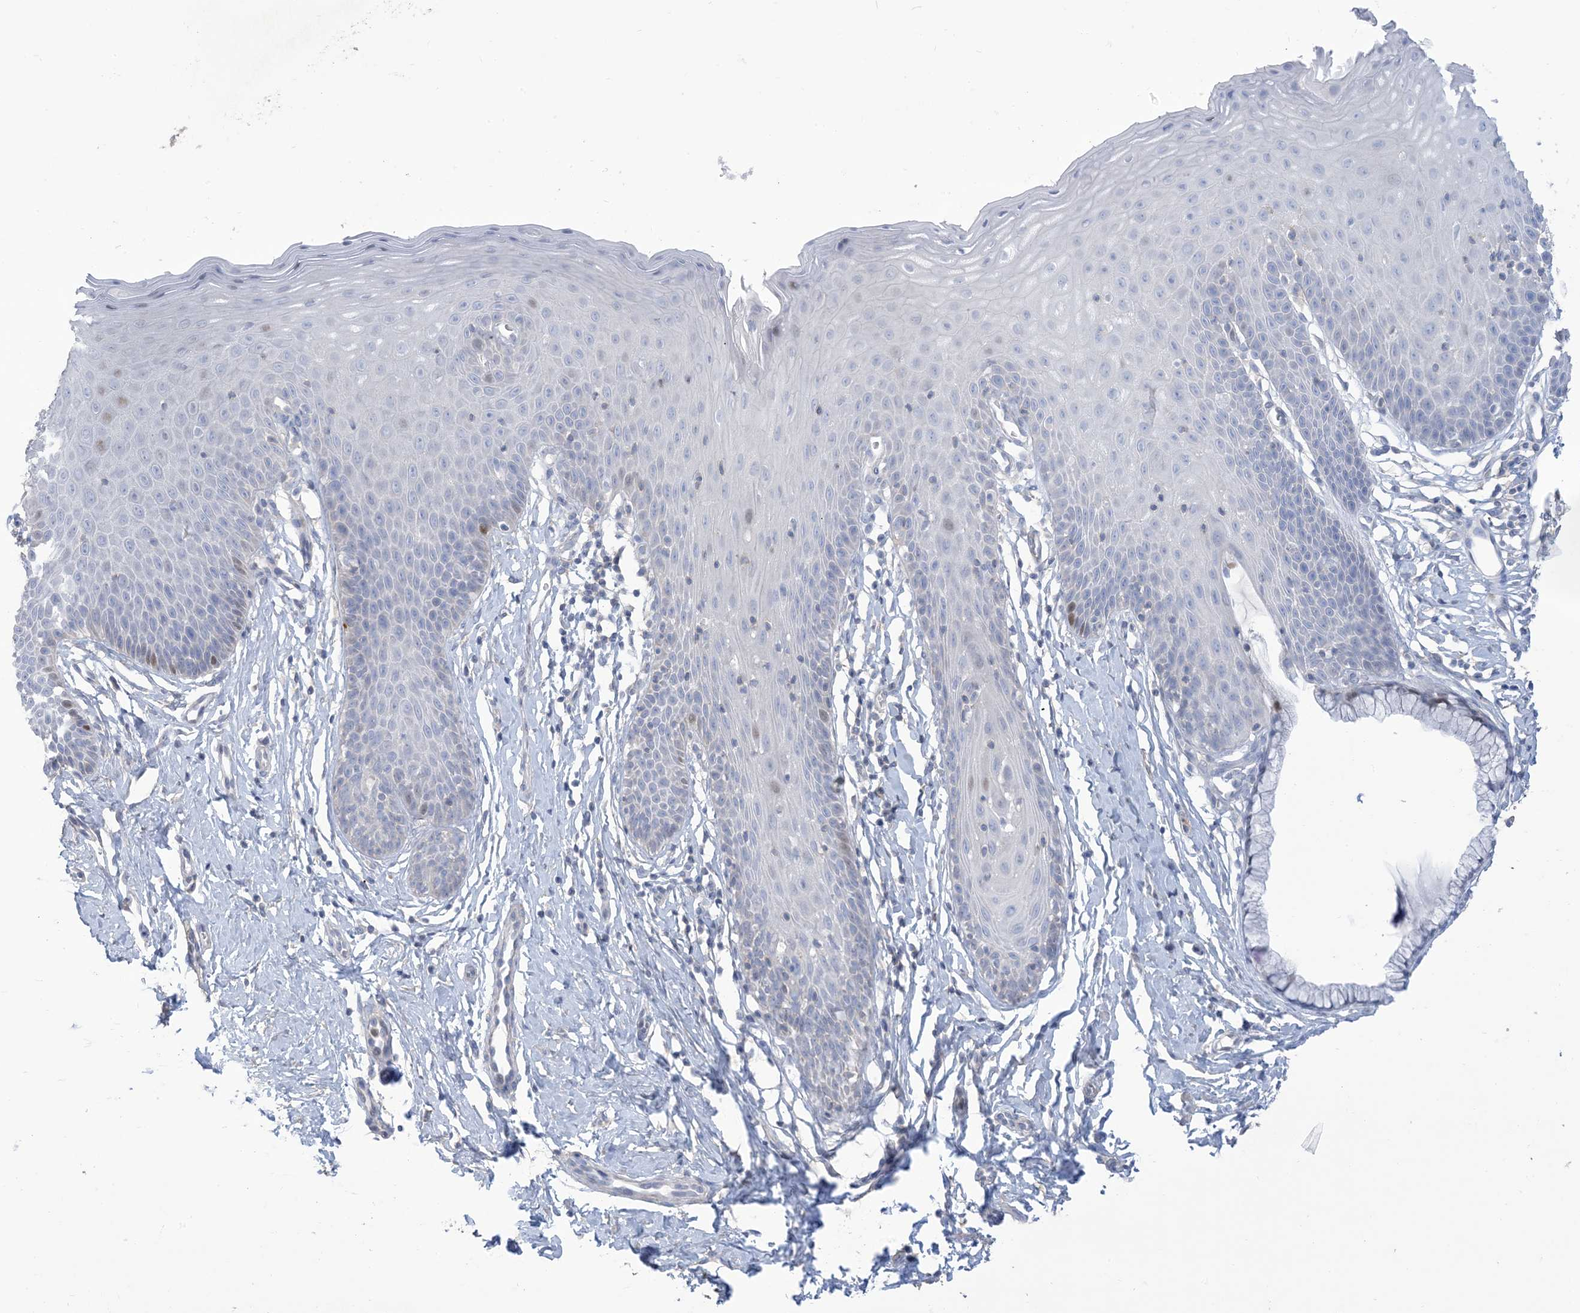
{"staining": {"intensity": "negative", "quantity": "none", "location": "none"}, "tissue": "cervix", "cell_type": "Glandular cells", "image_type": "normal", "snomed": [{"axis": "morphology", "description": "Normal tissue, NOS"}, {"axis": "topography", "description": "Cervix"}], "caption": "Immunohistochemistry (IHC) histopathology image of benign cervix: cervix stained with DAB displays no significant protein staining in glandular cells.", "gene": "MTHFD2L", "patient": {"sex": "female", "age": 36}}